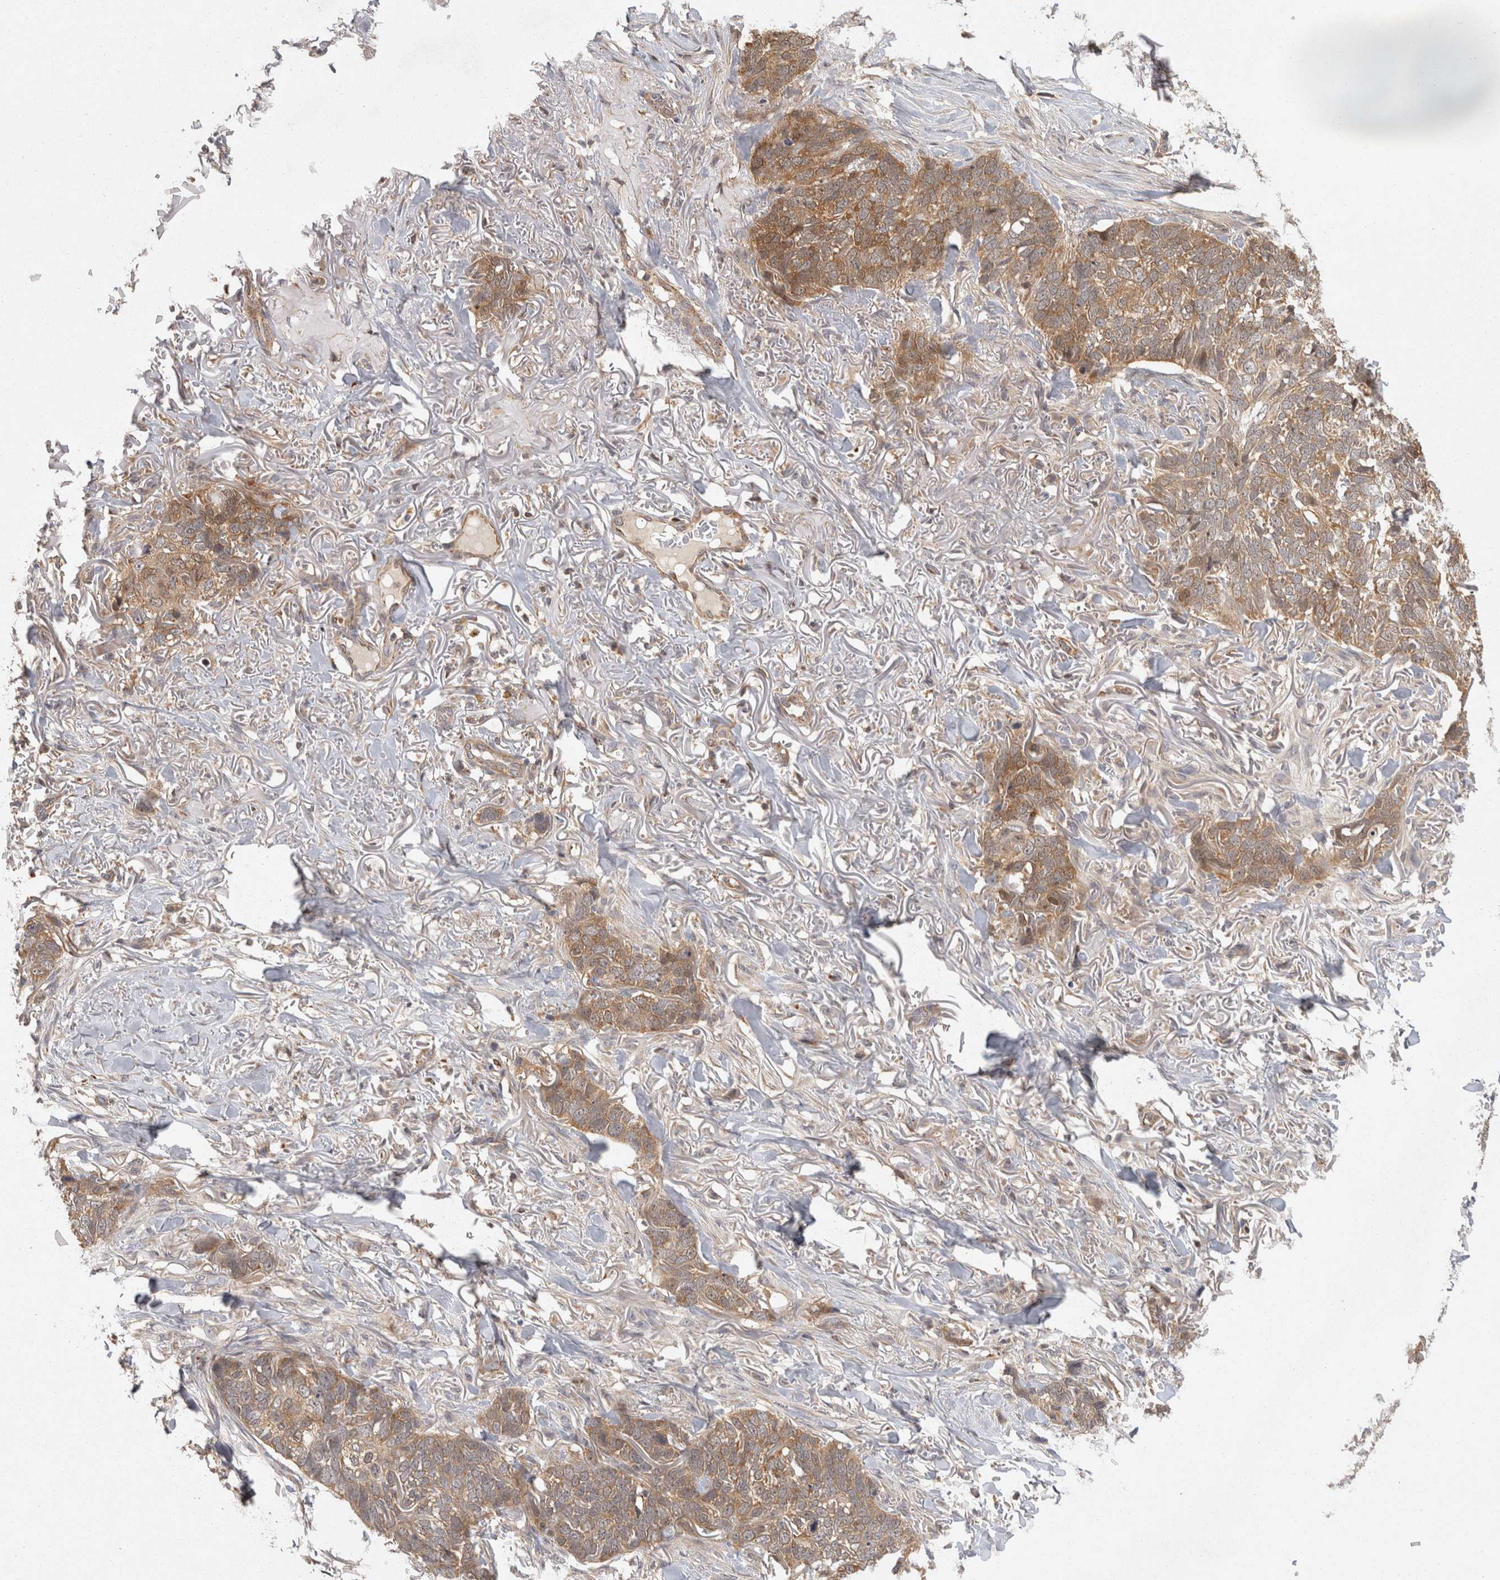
{"staining": {"intensity": "moderate", "quantity": ">75%", "location": "cytoplasmic/membranous"}, "tissue": "skin cancer", "cell_type": "Tumor cells", "image_type": "cancer", "snomed": [{"axis": "morphology", "description": "Normal tissue, NOS"}, {"axis": "morphology", "description": "Basal cell carcinoma"}, {"axis": "topography", "description": "Skin"}], "caption": "Skin cancer (basal cell carcinoma) stained with DAB immunohistochemistry (IHC) shows medium levels of moderate cytoplasmic/membranous staining in approximately >75% of tumor cells.", "gene": "ACAT2", "patient": {"sex": "male", "age": 77}}